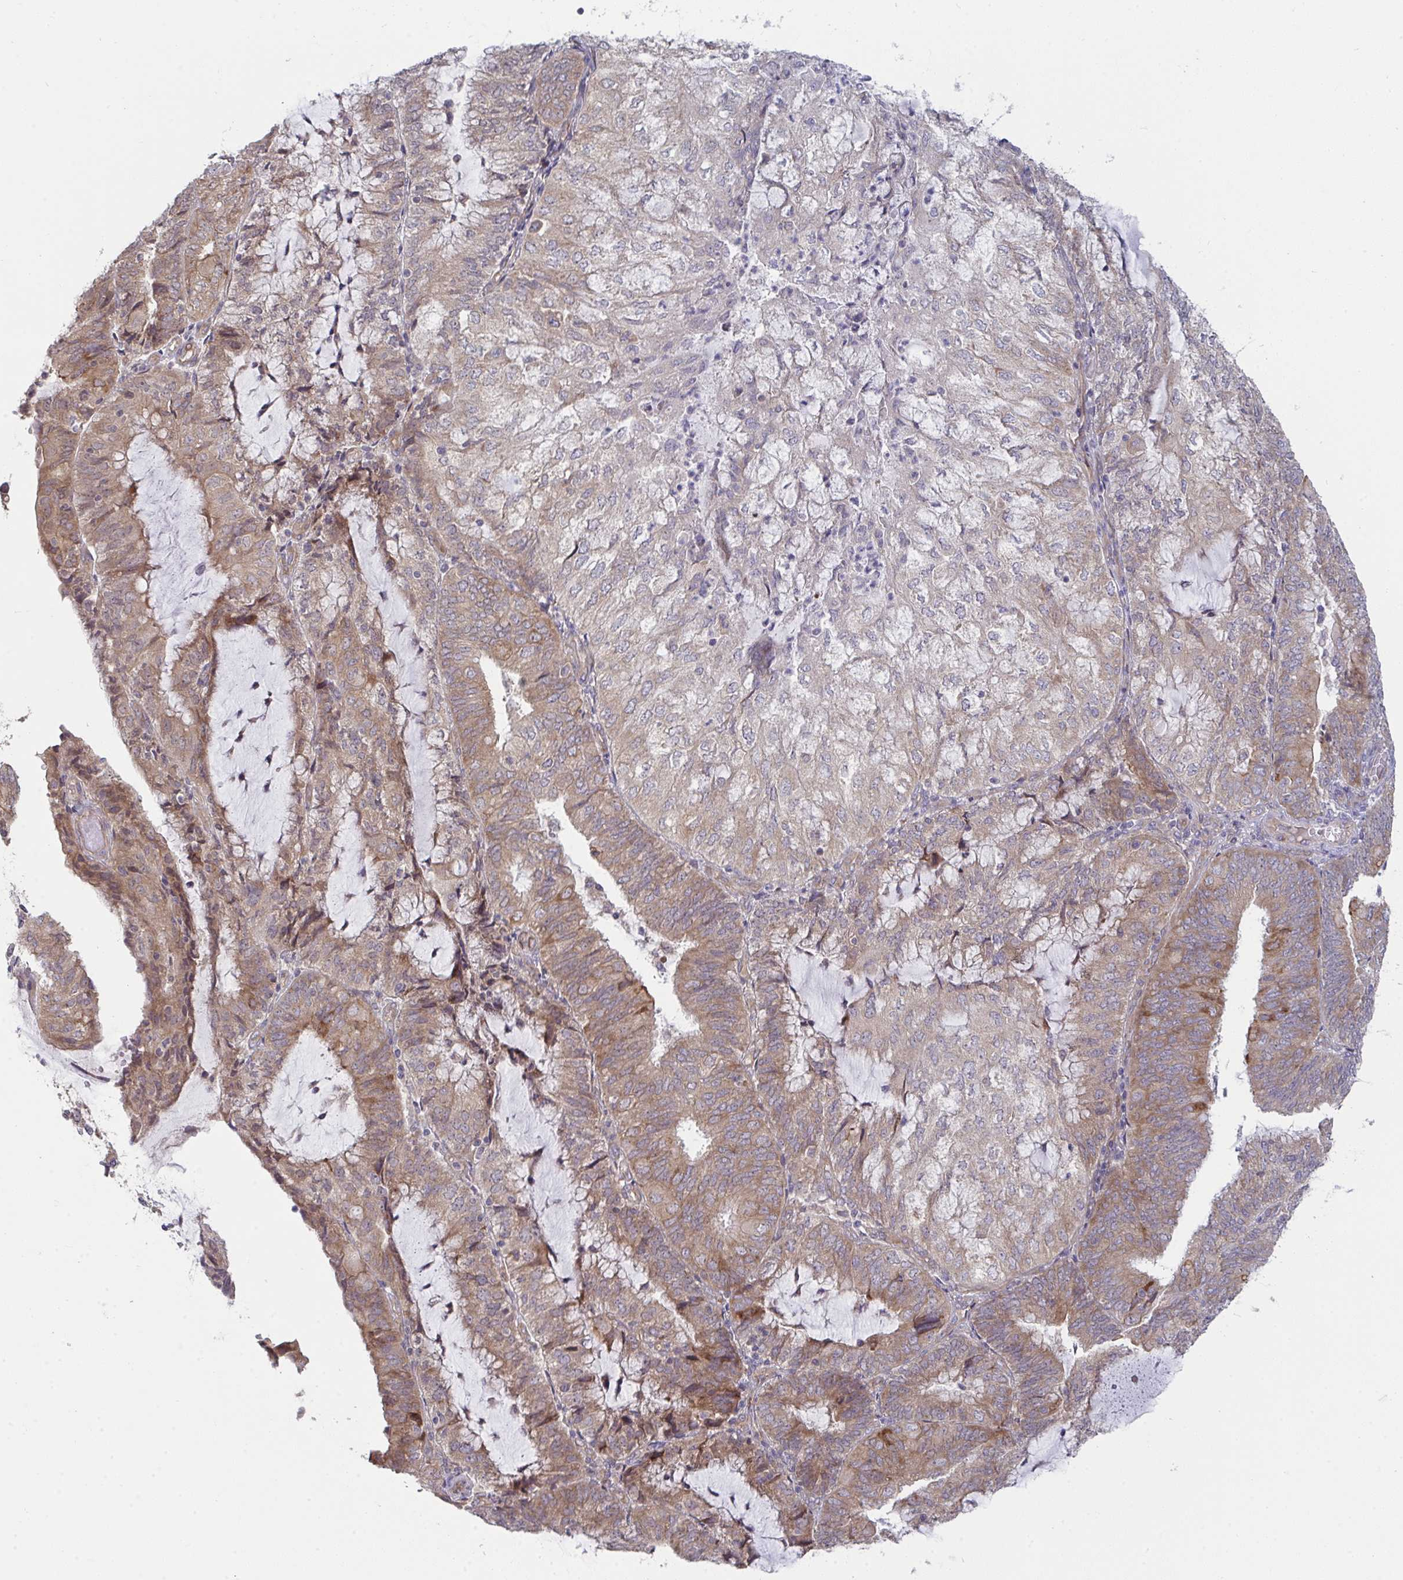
{"staining": {"intensity": "moderate", "quantity": "25%-75%", "location": "cytoplasmic/membranous"}, "tissue": "endometrial cancer", "cell_type": "Tumor cells", "image_type": "cancer", "snomed": [{"axis": "morphology", "description": "Adenocarcinoma, NOS"}, {"axis": "topography", "description": "Endometrium"}], "caption": "Endometrial cancer (adenocarcinoma) was stained to show a protein in brown. There is medium levels of moderate cytoplasmic/membranous positivity in approximately 25%-75% of tumor cells.", "gene": "CASP9", "patient": {"sex": "female", "age": 81}}